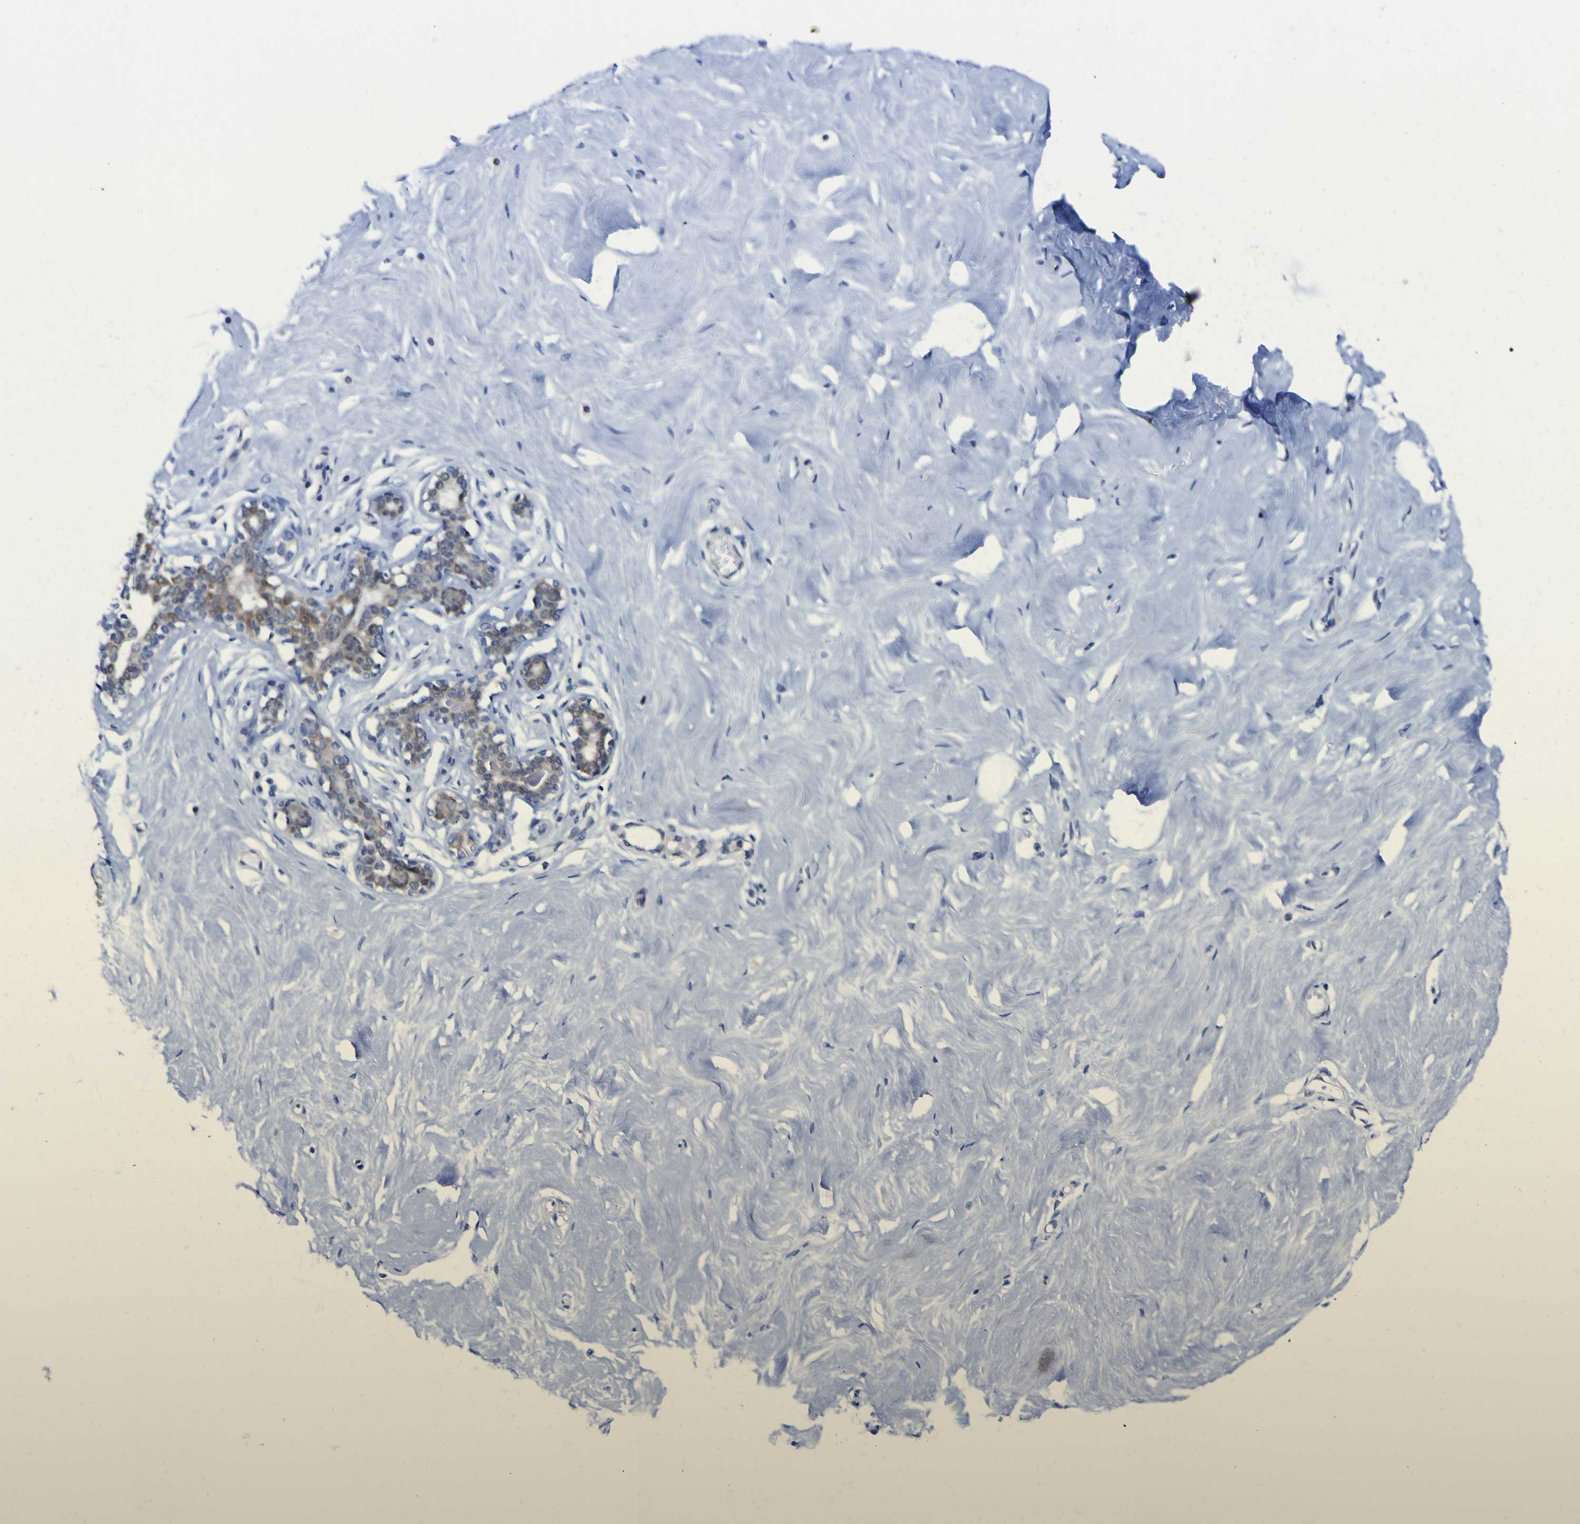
{"staining": {"intensity": "negative", "quantity": "none", "location": "none"}, "tissue": "breast", "cell_type": "Adipocytes", "image_type": "normal", "snomed": [{"axis": "morphology", "description": "Normal tissue, NOS"}, {"axis": "topography", "description": "Breast"}], "caption": "A photomicrograph of human breast is negative for staining in adipocytes. (Stains: DAB immunohistochemistry with hematoxylin counter stain, Microscopy: brightfield microscopy at high magnification).", "gene": "CASP6", "patient": {"sex": "female", "age": 23}}